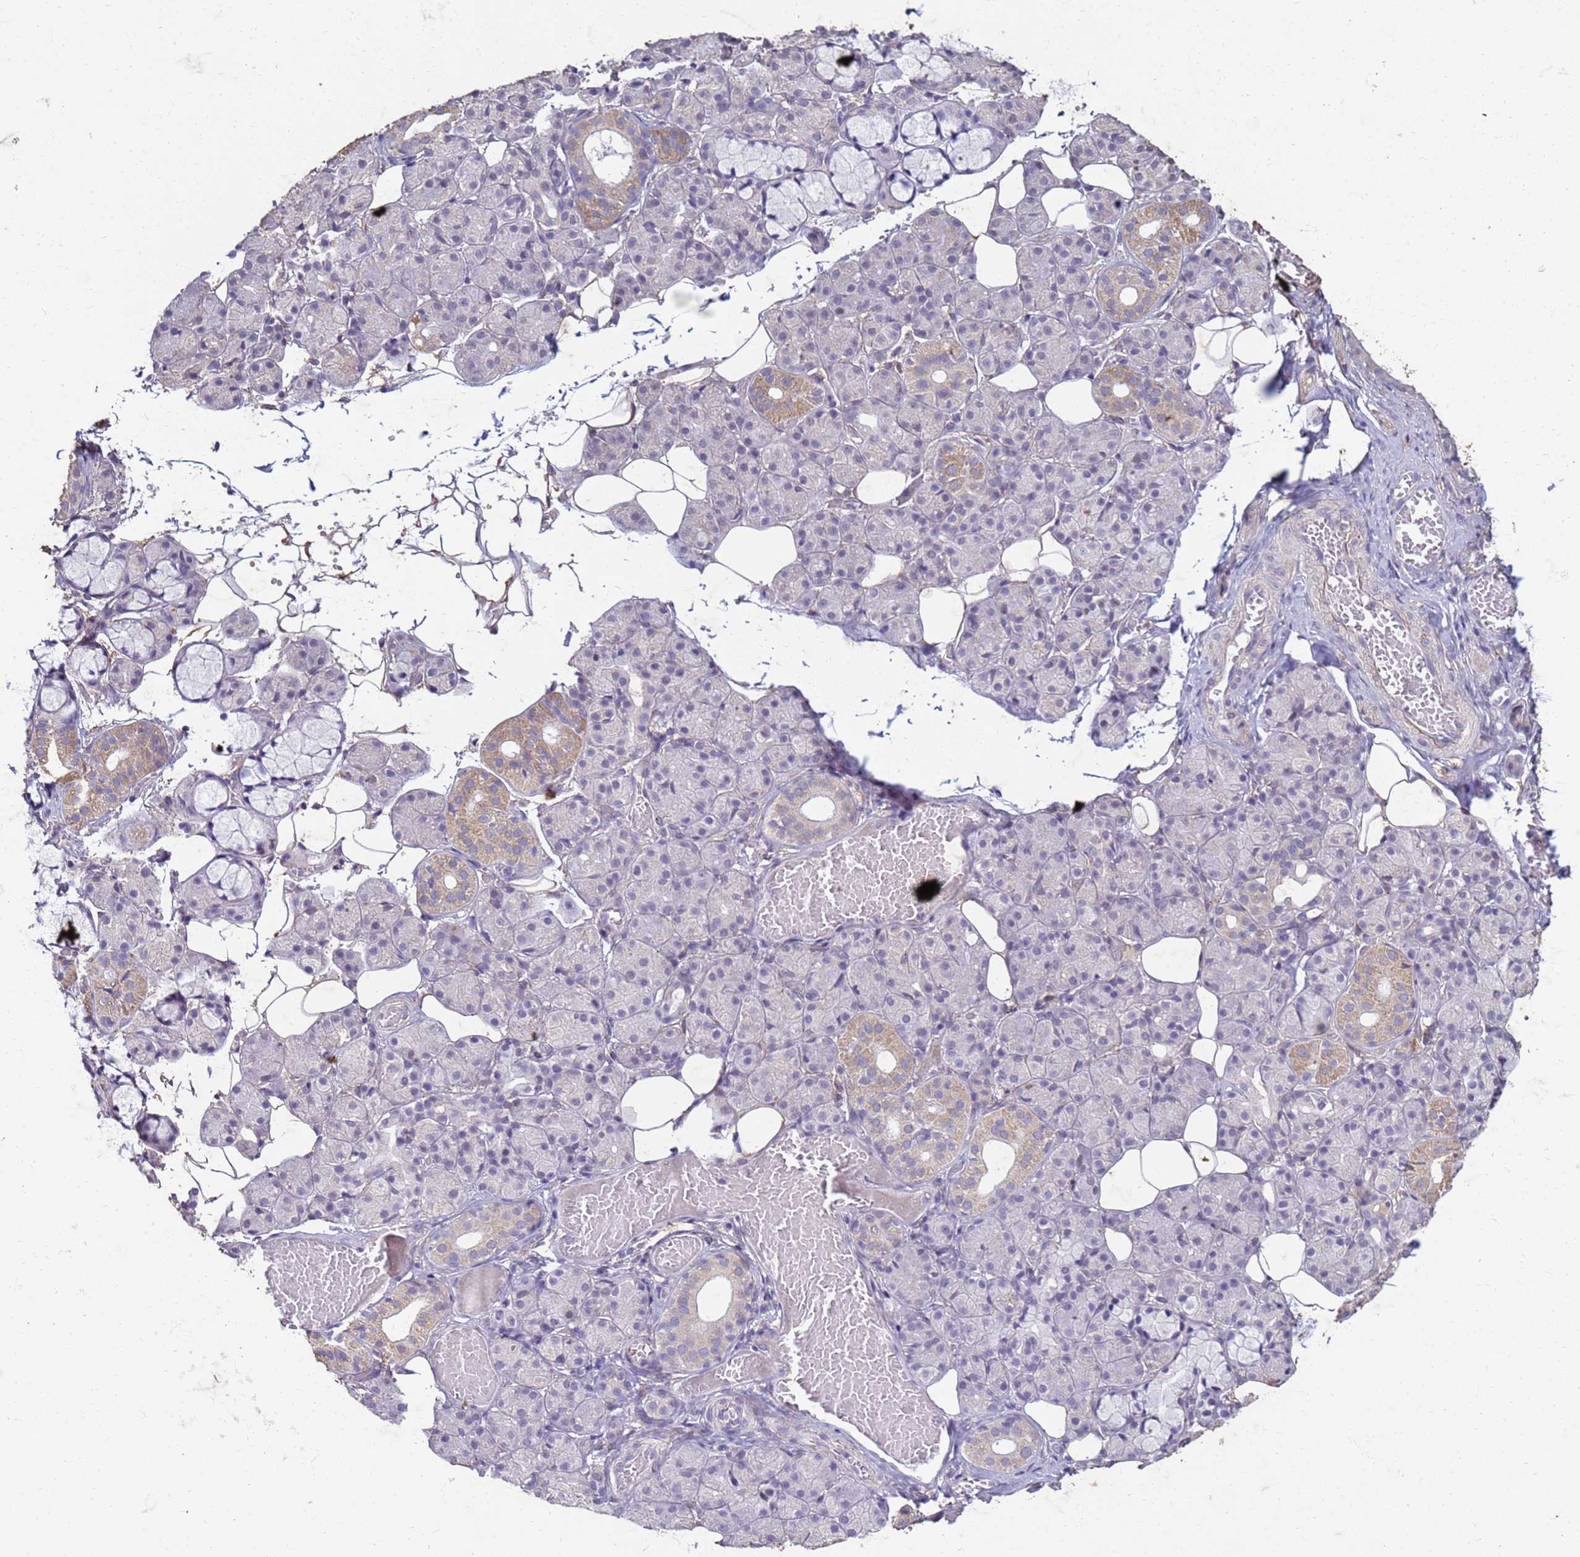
{"staining": {"intensity": "weak", "quantity": "25%-75%", "location": "cytoplasmic/membranous"}, "tissue": "salivary gland", "cell_type": "Glandular cells", "image_type": "normal", "snomed": [{"axis": "morphology", "description": "Normal tissue, NOS"}, {"axis": "topography", "description": "Salivary gland"}], "caption": "Weak cytoplasmic/membranous protein expression is present in approximately 25%-75% of glandular cells in salivary gland.", "gene": "SLC25A15", "patient": {"sex": "male", "age": 63}}